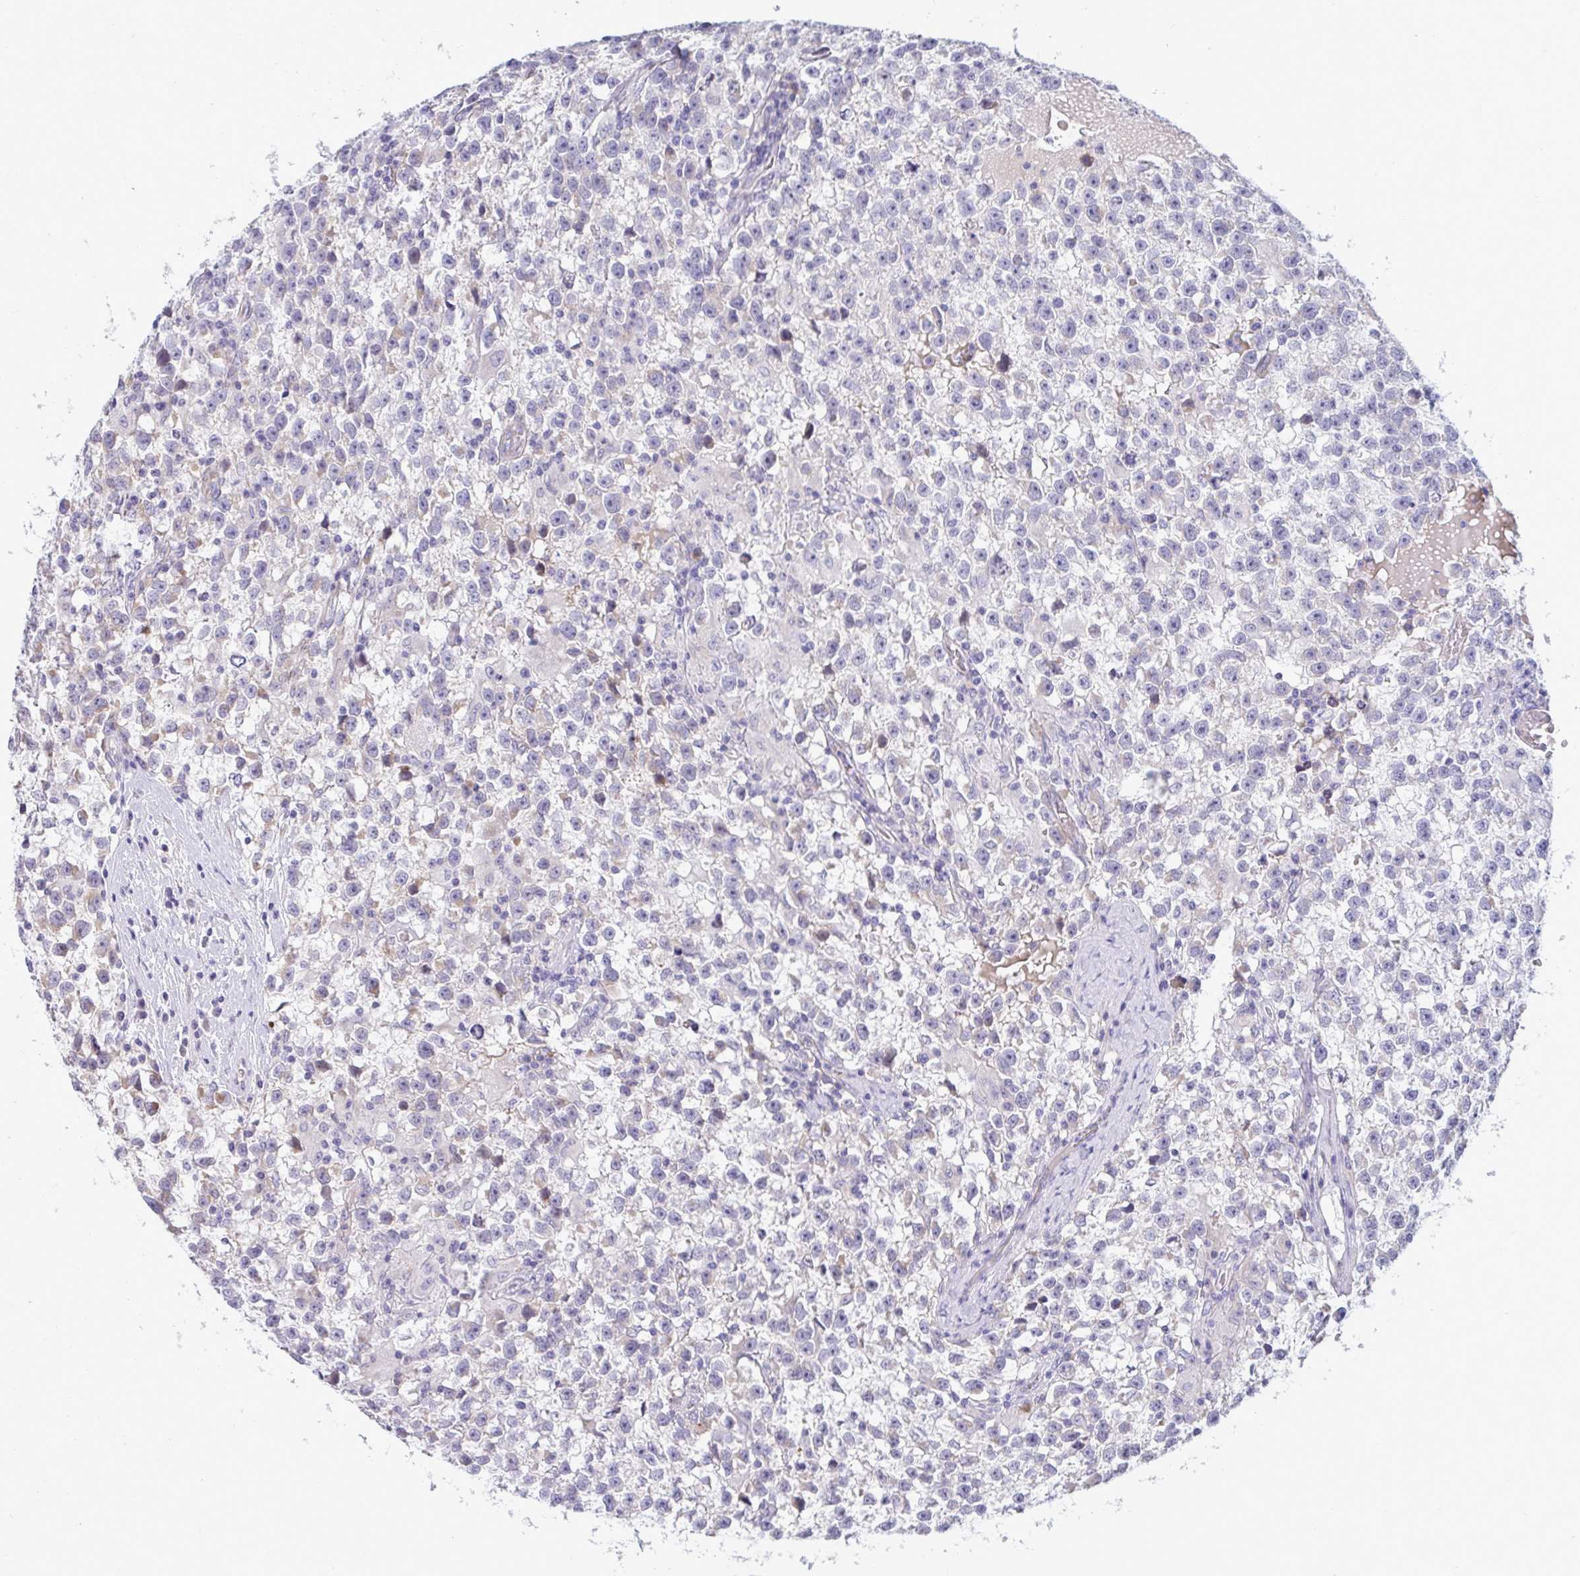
{"staining": {"intensity": "negative", "quantity": "none", "location": "none"}, "tissue": "testis cancer", "cell_type": "Tumor cells", "image_type": "cancer", "snomed": [{"axis": "morphology", "description": "Seminoma, NOS"}, {"axis": "topography", "description": "Testis"}], "caption": "Immunohistochemistry micrograph of neoplastic tissue: human testis cancer (seminoma) stained with DAB reveals no significant protein staining in tumor cells. (Brightfield microscopy of DAB (3,3'-diaminobenzidine) IHC at high magnification).", "gene": "ZNF684", "patient": {"sex": "male", "age": 31}}